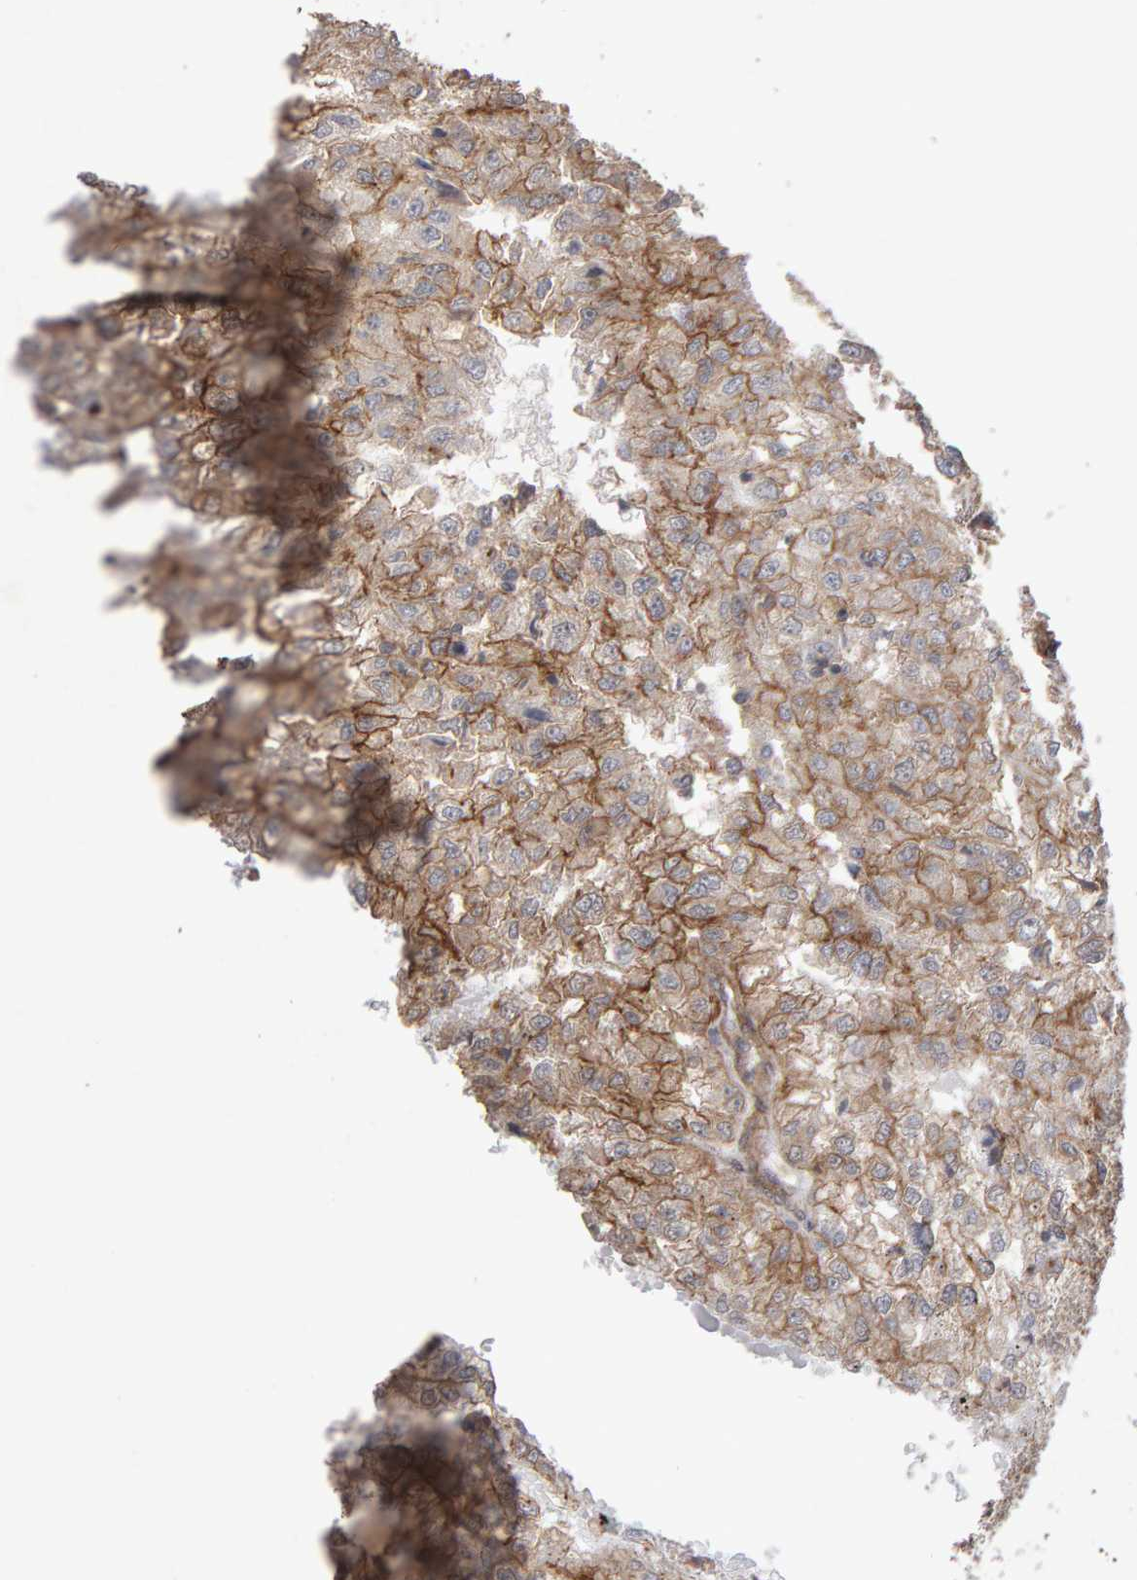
{"staining": {"intensity": "moderate", "quantity": "25%-75%", "location": "cytoplasmic/membranous"}, "tissue": "renal cancer", "cell_type": "Tumor cells", "image_type": "cancer", "snomed": [{"axis": "morphology", "description": "Adenocarcinoma, NOS"}, {"axis": "topography", "description": "Kidney"}], "caption": "A brown stain shows moderate cytoplasmic/membranous expression of a protein in human renal adenocarcinoma tumor cells.", "gene": "SCRIB", "patient": {"sex": "female", "age": 54}}